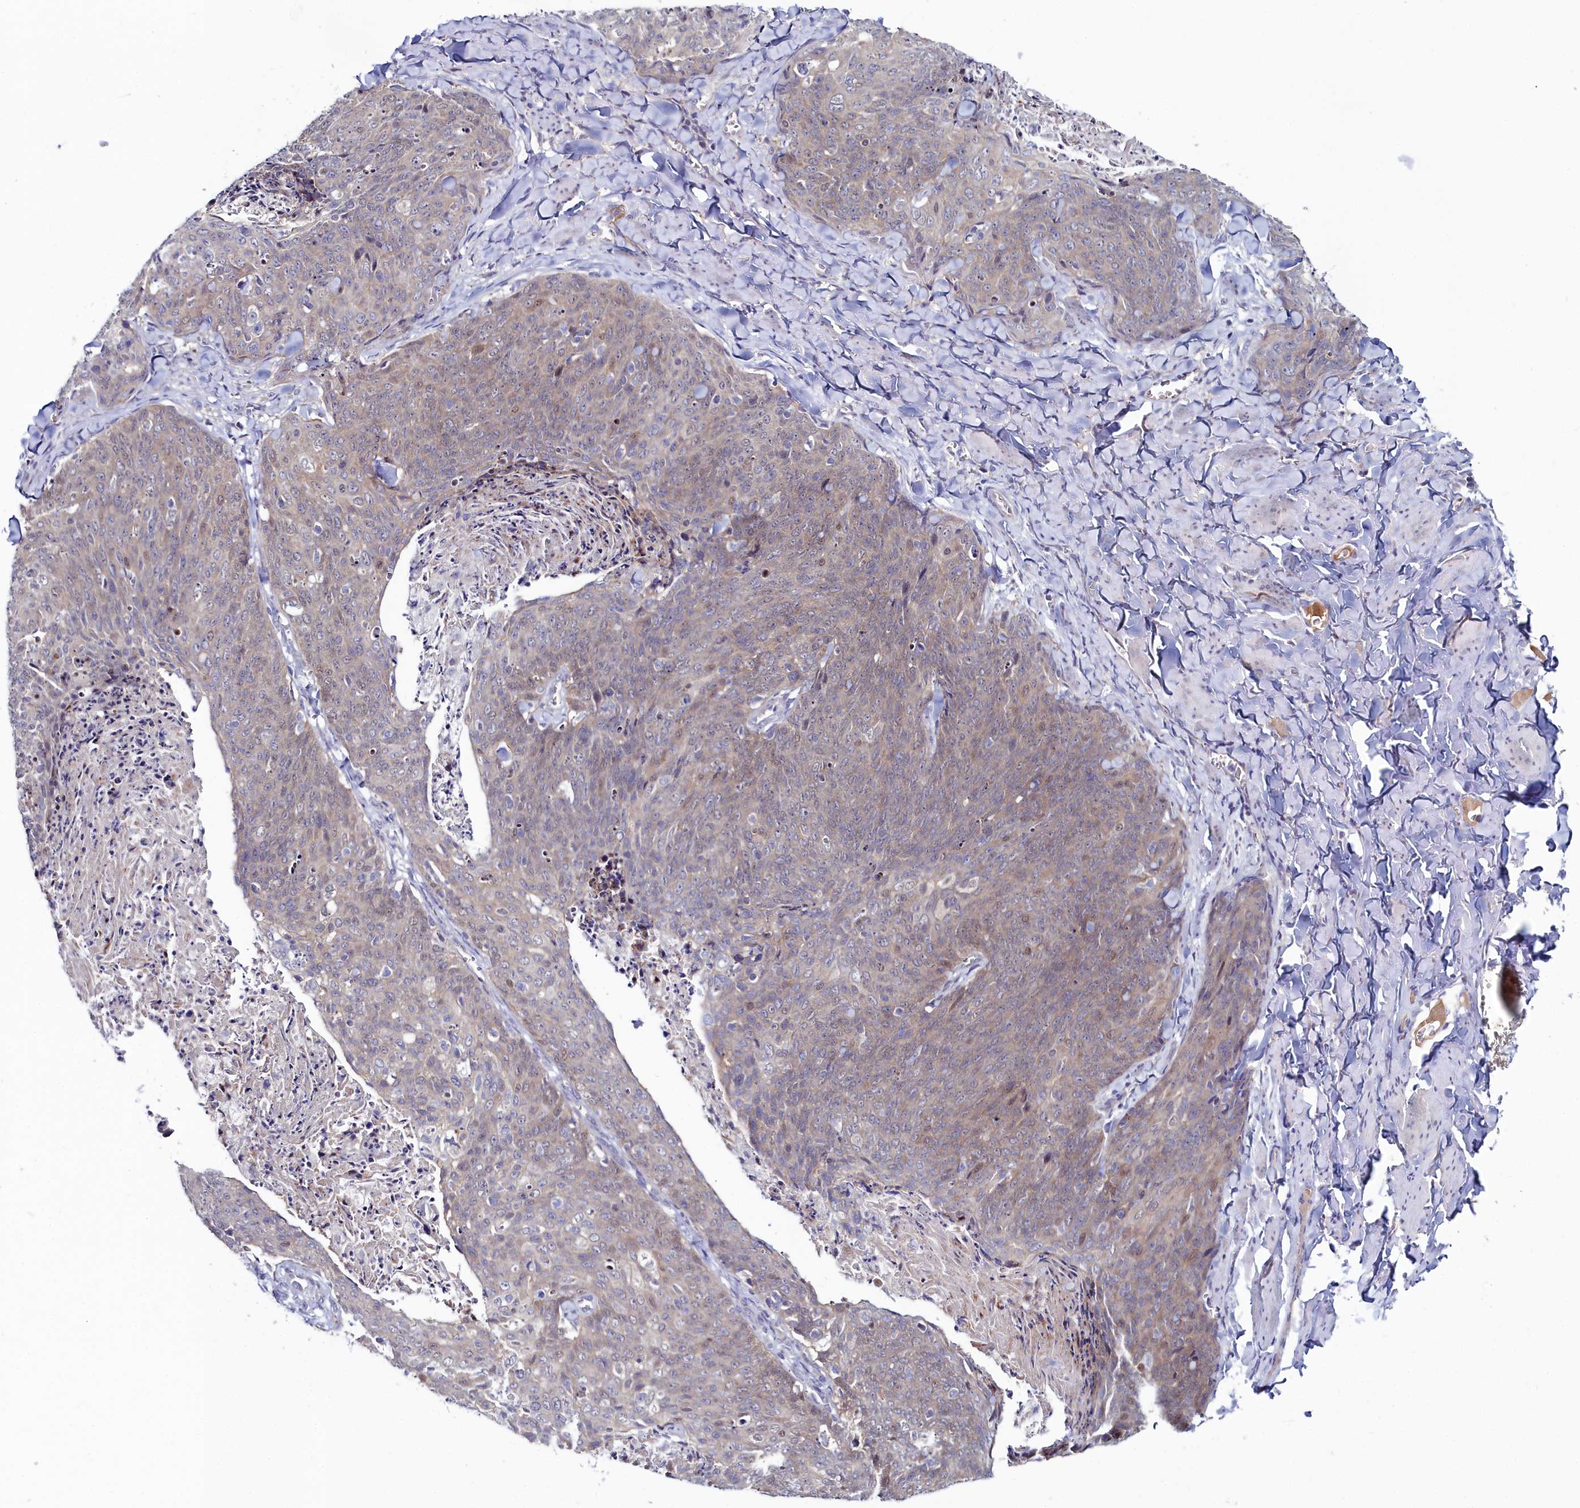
{"staining": {"intensity": "weak", "quantity": "<25%", "location": "cytoplasmic/membranous"}, "tissue": "skin cancer", "cell_type": "Tumor cells", "image_type": "cancer", "snomed": [{"axis": "morphology", "description": "Squamous cell carcinoma, NOS"}, {"axis": "topography", "description": "Skin"}, {"axis": "topography", "description": "Vulva"}], "caption": "Immunohistochemistry image of skin cancer stained for a protein (brown), which reveals no staining in tumor cells.", "gene": "KCTD18", "patient": {"sex": "female", "age": 85}}